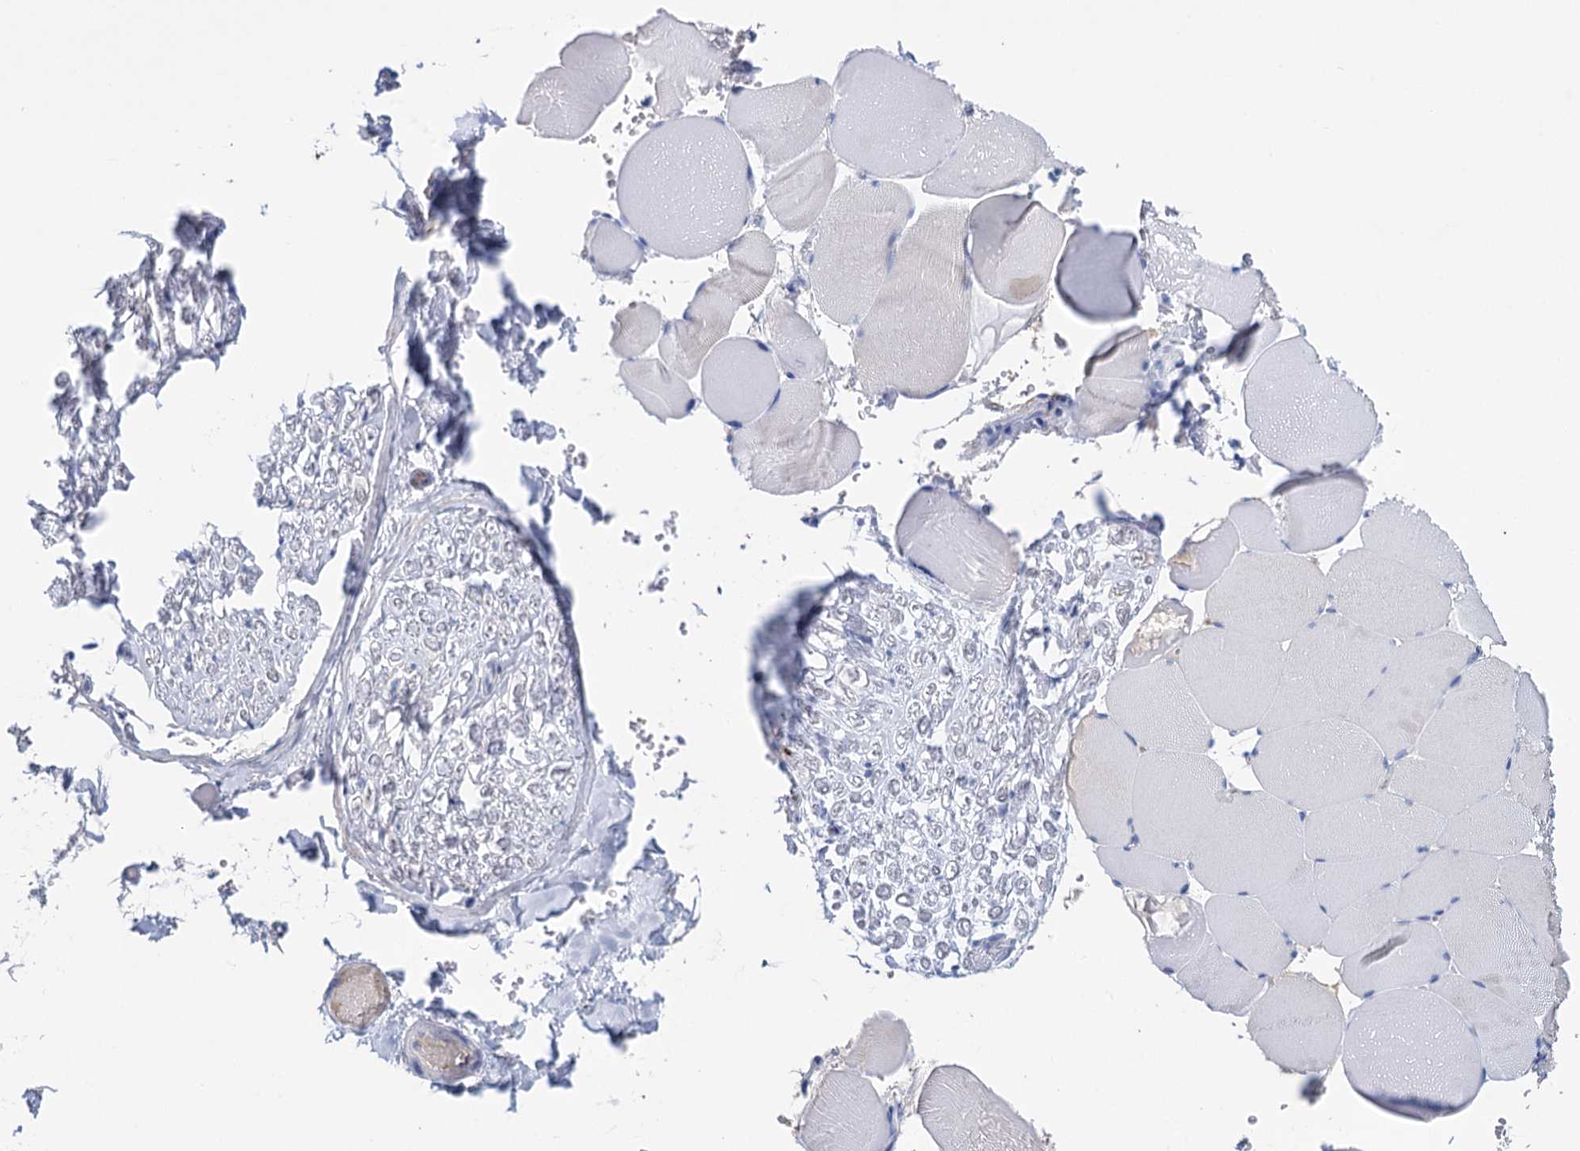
{"staining": {"intensity": "negative", "quantity": "none", "location": "none"}, "tissue": "adipose tissue", "cell_type": "Adipocytes", "image_type": "normal", "snomed": [{"axis": "morphology", "description": "Normal tissue, NOS"}, {"axis": "topography", "description": "Skeletal muscle"}, {"axis": "topography", "description": "Peripheral nerve tissue"}], "caption": "Adipose tissue stained for a protein using IHC shows no staining adipocytes.", "gene": "FBXW12", "patient": {"sex": "female", "age": 55}}